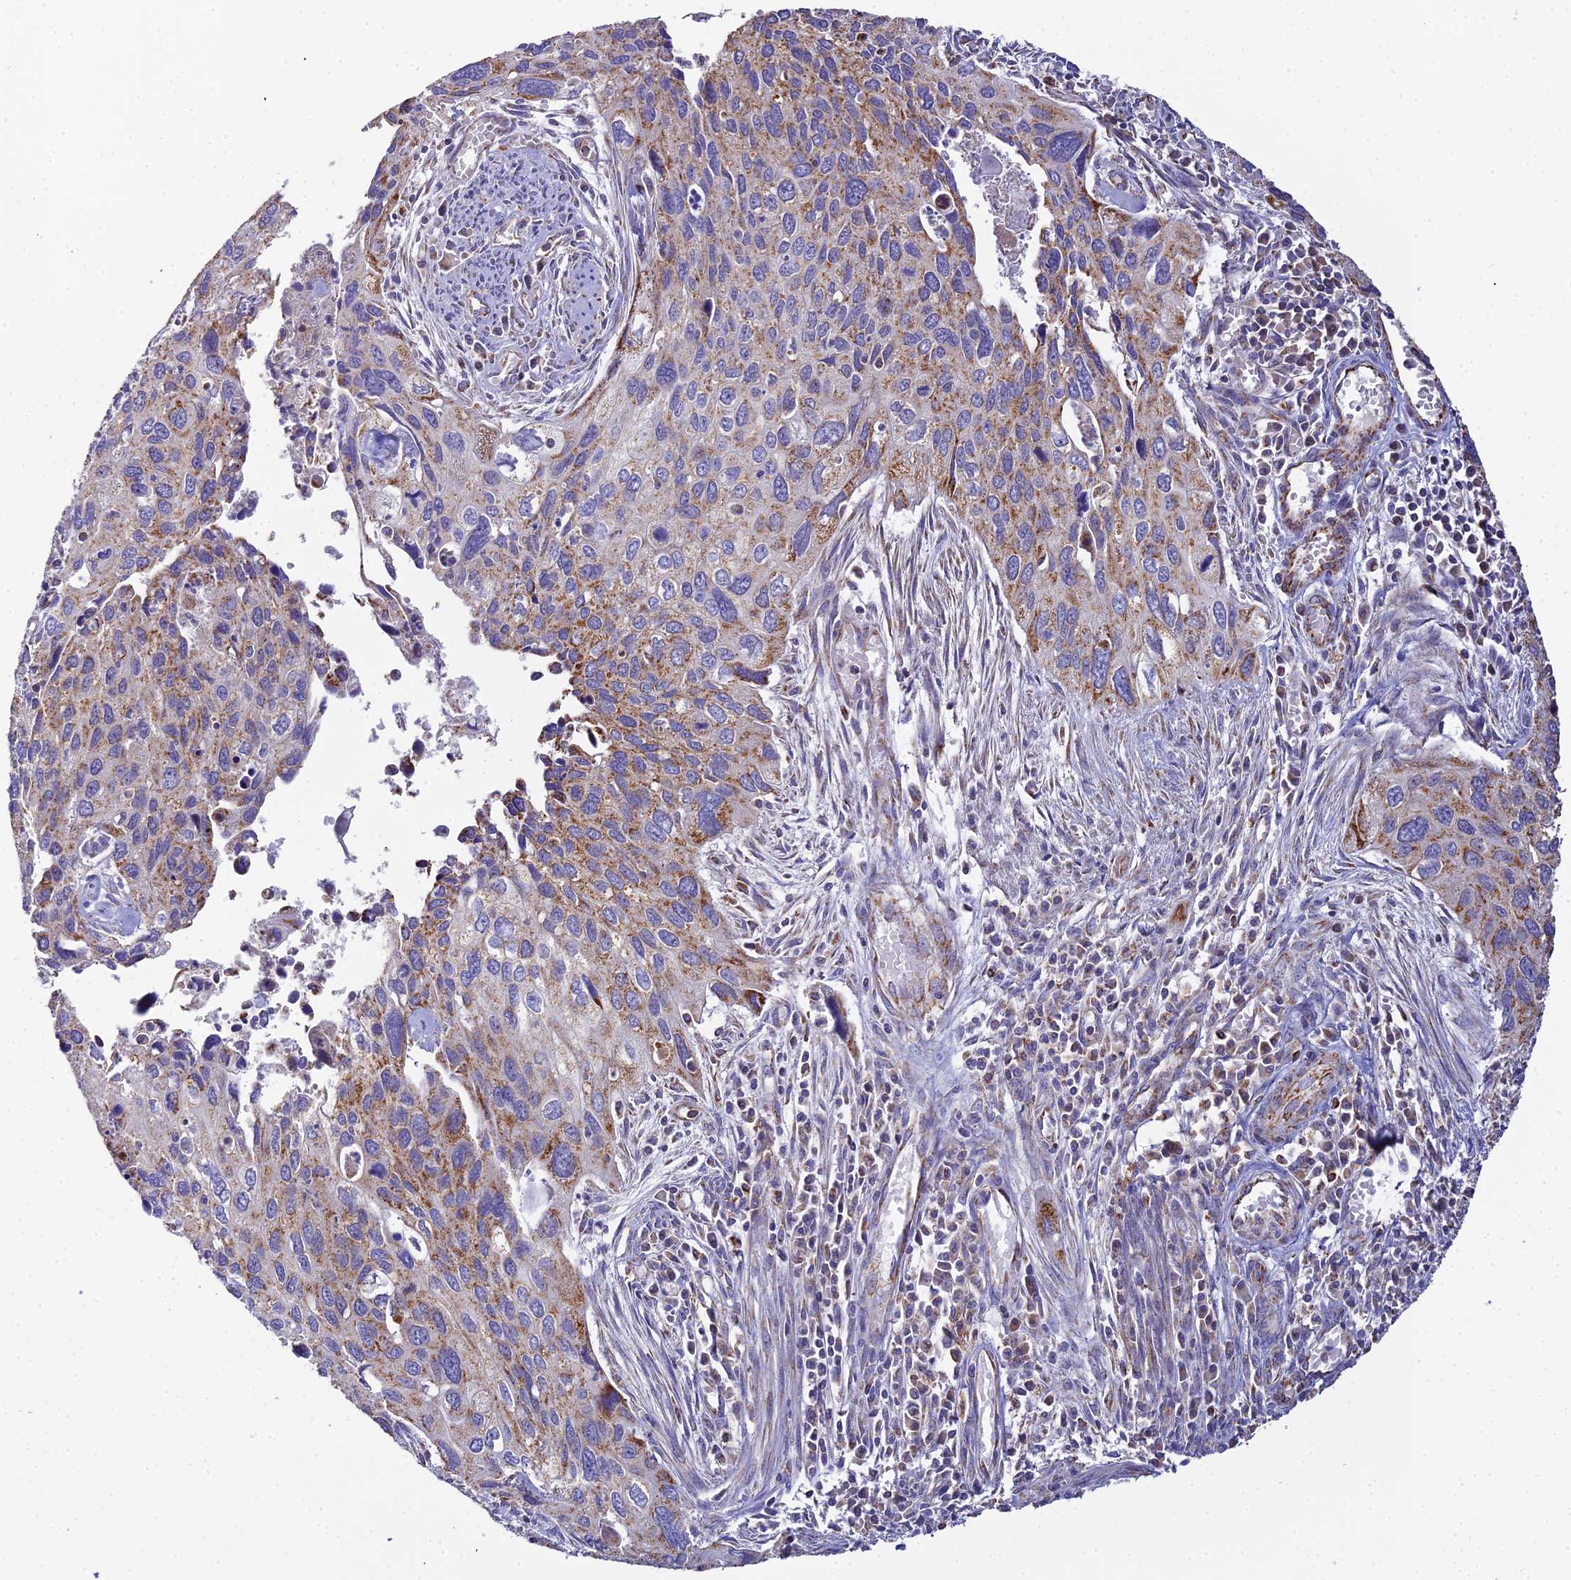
{"staining": {"intensity": "moderate", "quantity": "25%-75%", "location": "cytoplasmic/membranous"}, "tissue": "cervical cancer", "cell_type": "Tumor cells", "image_type": "cancer", "snomed": [{"axis": "morphology", "description": "Squamous cell carcinoma, NOS"}, {"axis": "topography", "description": "Cervix"}], "caption": "Squamous cell carcinoma (cervical) tissue demonstrates moderate cytoplasmic/membranous expression in about 25%-75% of tumor cells, visualized by immunohistochemistry. The staining is performed using DAB (3,3'-diaminobenzidine) brown chromogen to label protein expression. The nuclei are counter-stained blue using hematoxylin.", "gene": "NIPSNAP3A", "patient": {"sex": "female", "age": 55}}